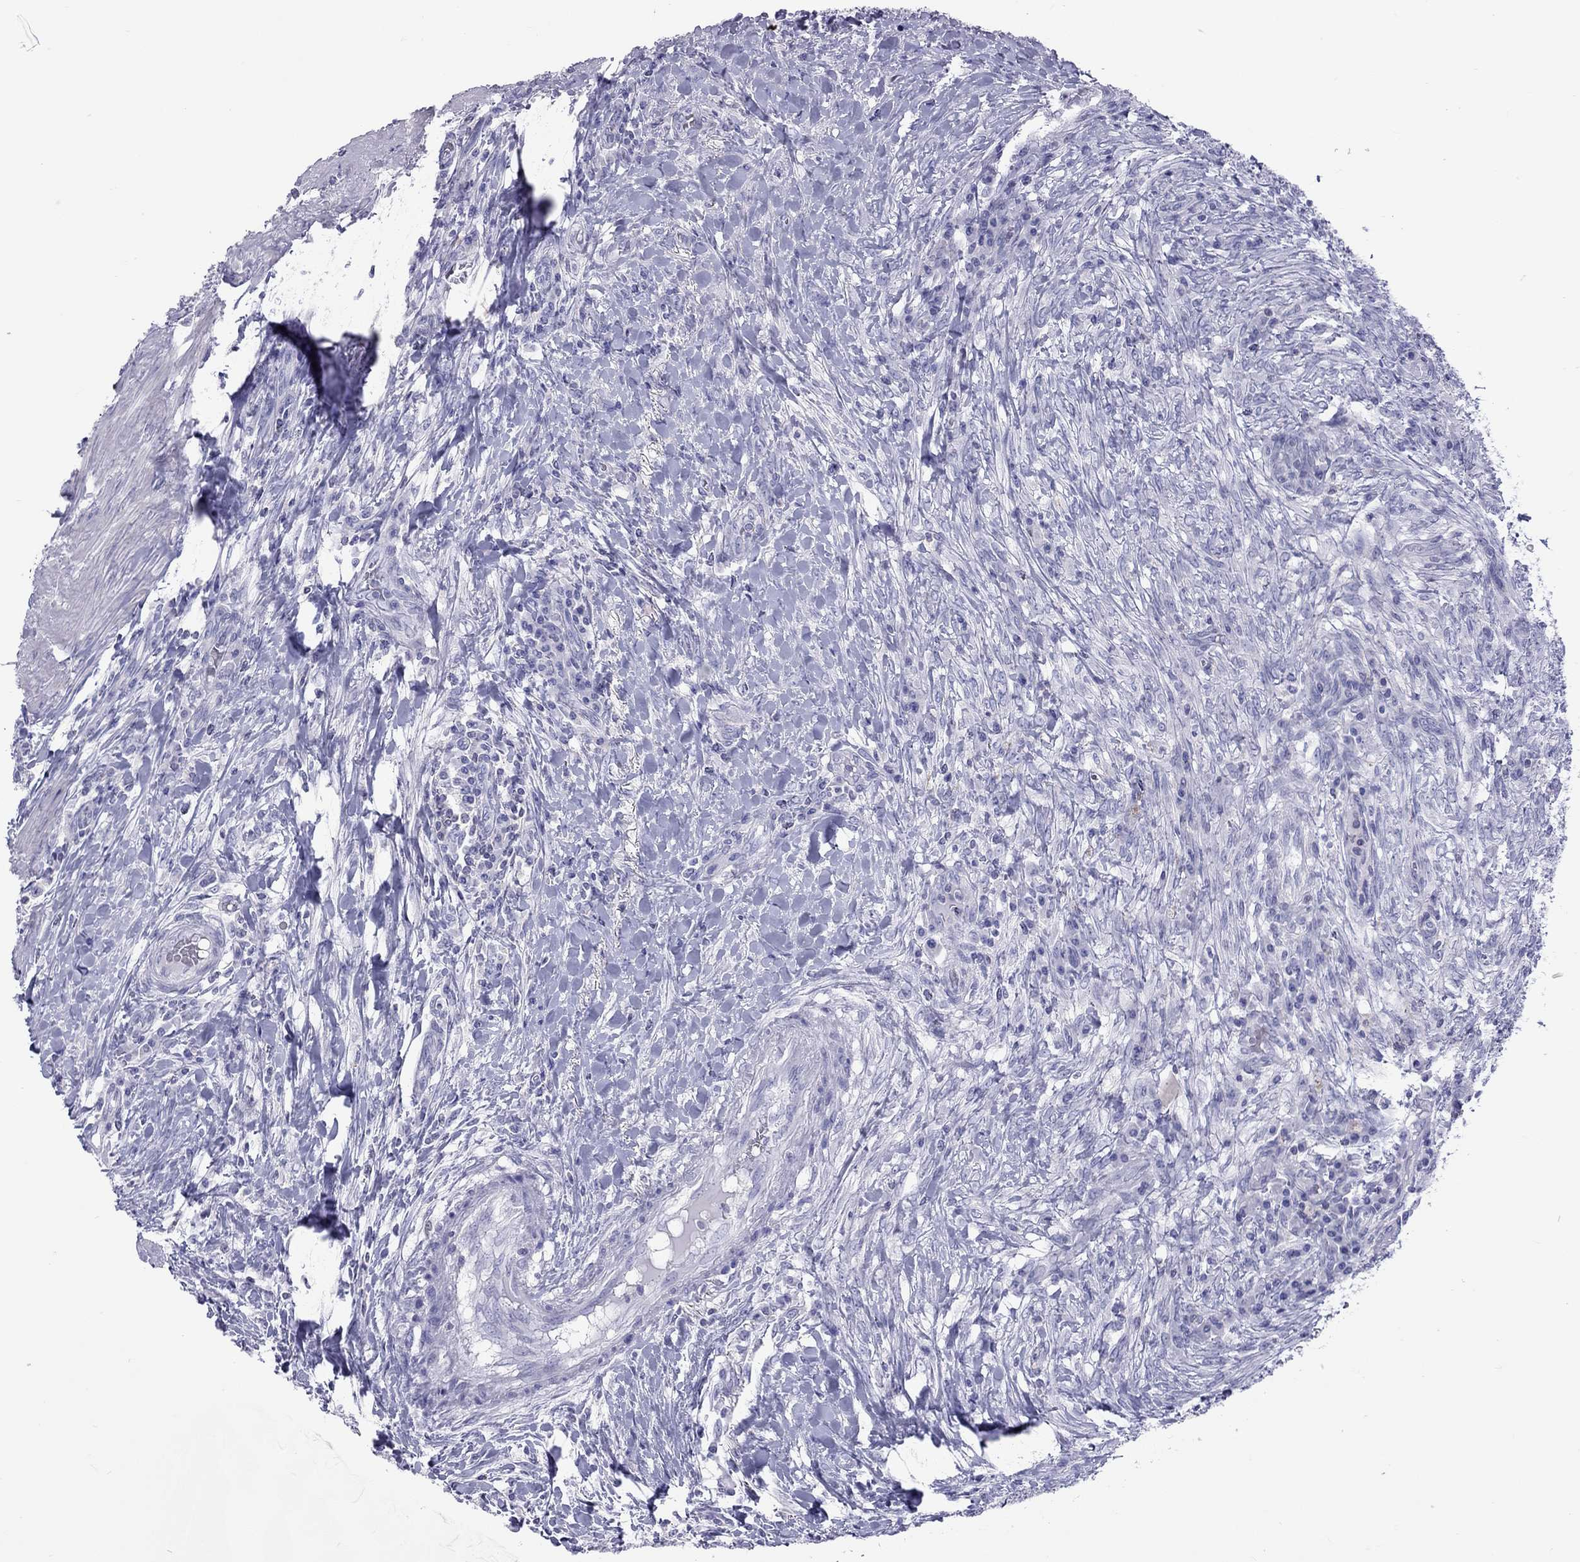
{"staining": {"intensity": "negative", "quantity": "none", "location": "none"}, "tissue": "colorectal cancer", "cell_type": "Tumor cells", "image_type": "cancer", "snomed": [{"axis": "morphology", "description": "Adenocarcinoma, NOS"}, {"axis": "topography", "description": "Colon"}], "caption": "Immunohistochemistry of human colorectal cancer shows no expression in tumor cells. Brightfield microscopy of immunohistochemistry stained with DAB (3,3'-diaminobenzidine) (brown) and hematoxylin (blue), captured at high magnification.", "gene": "STAG3", "patient": {"sex": "male", "age": 53}}